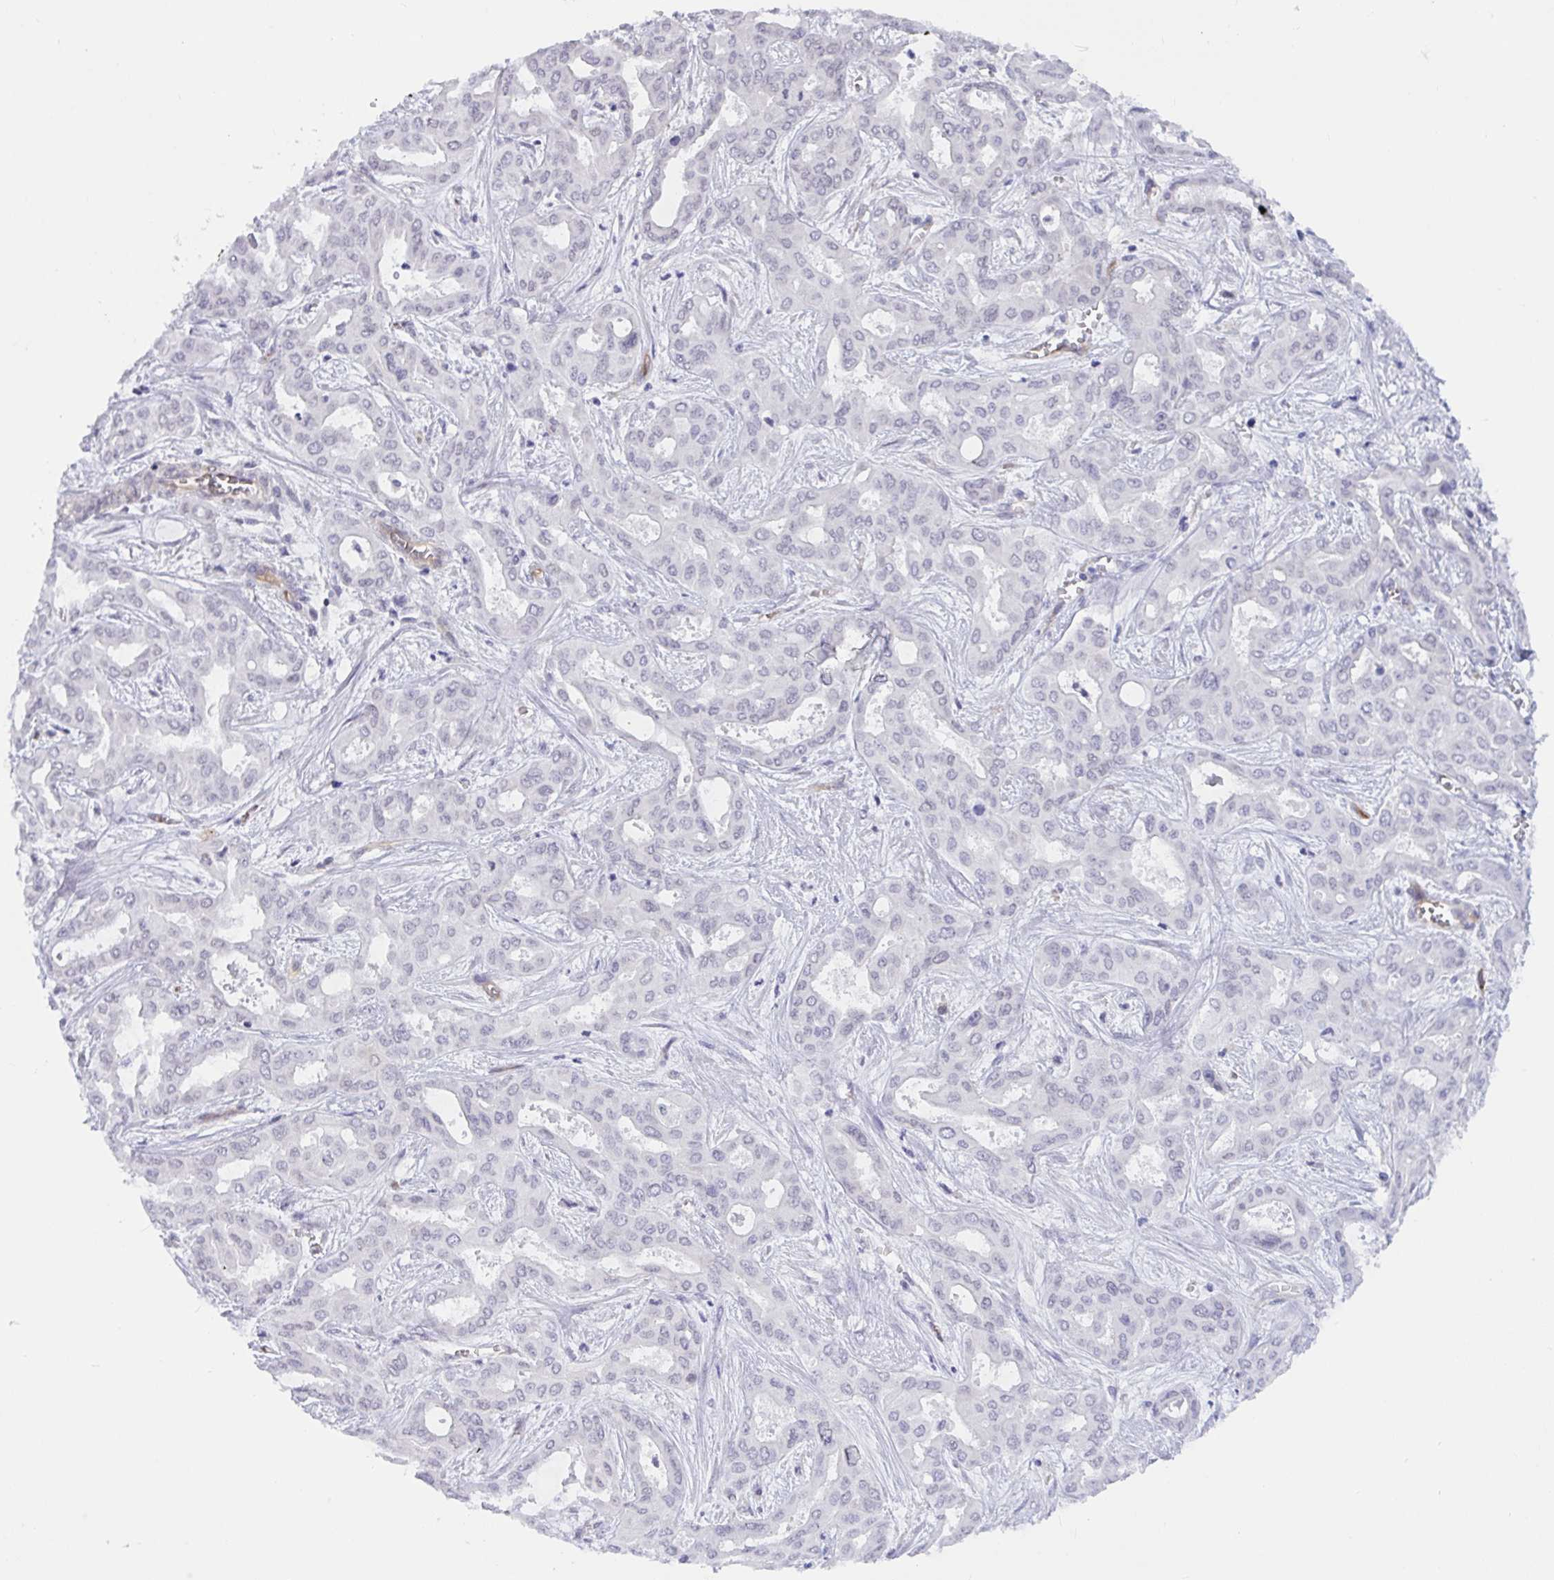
{"staining": {"intensity": "negative", "quantity": "none", "location": "none"}, "tissue": "liver cancer", "cell_type": "Tumor cells", "image_type": "cancer", "snomed": [{"axis": "morphology", "description": "Cholangiocarcinoma"}, {"axis": "topography", "description": "Liver"}], "caption": "Histopathology image shows no protein staining in tumor cells of liver cancer (cholangiocarcinoma) tissue.", "gene": "EML1", "patient": {"sex": "female", "age": 64}}